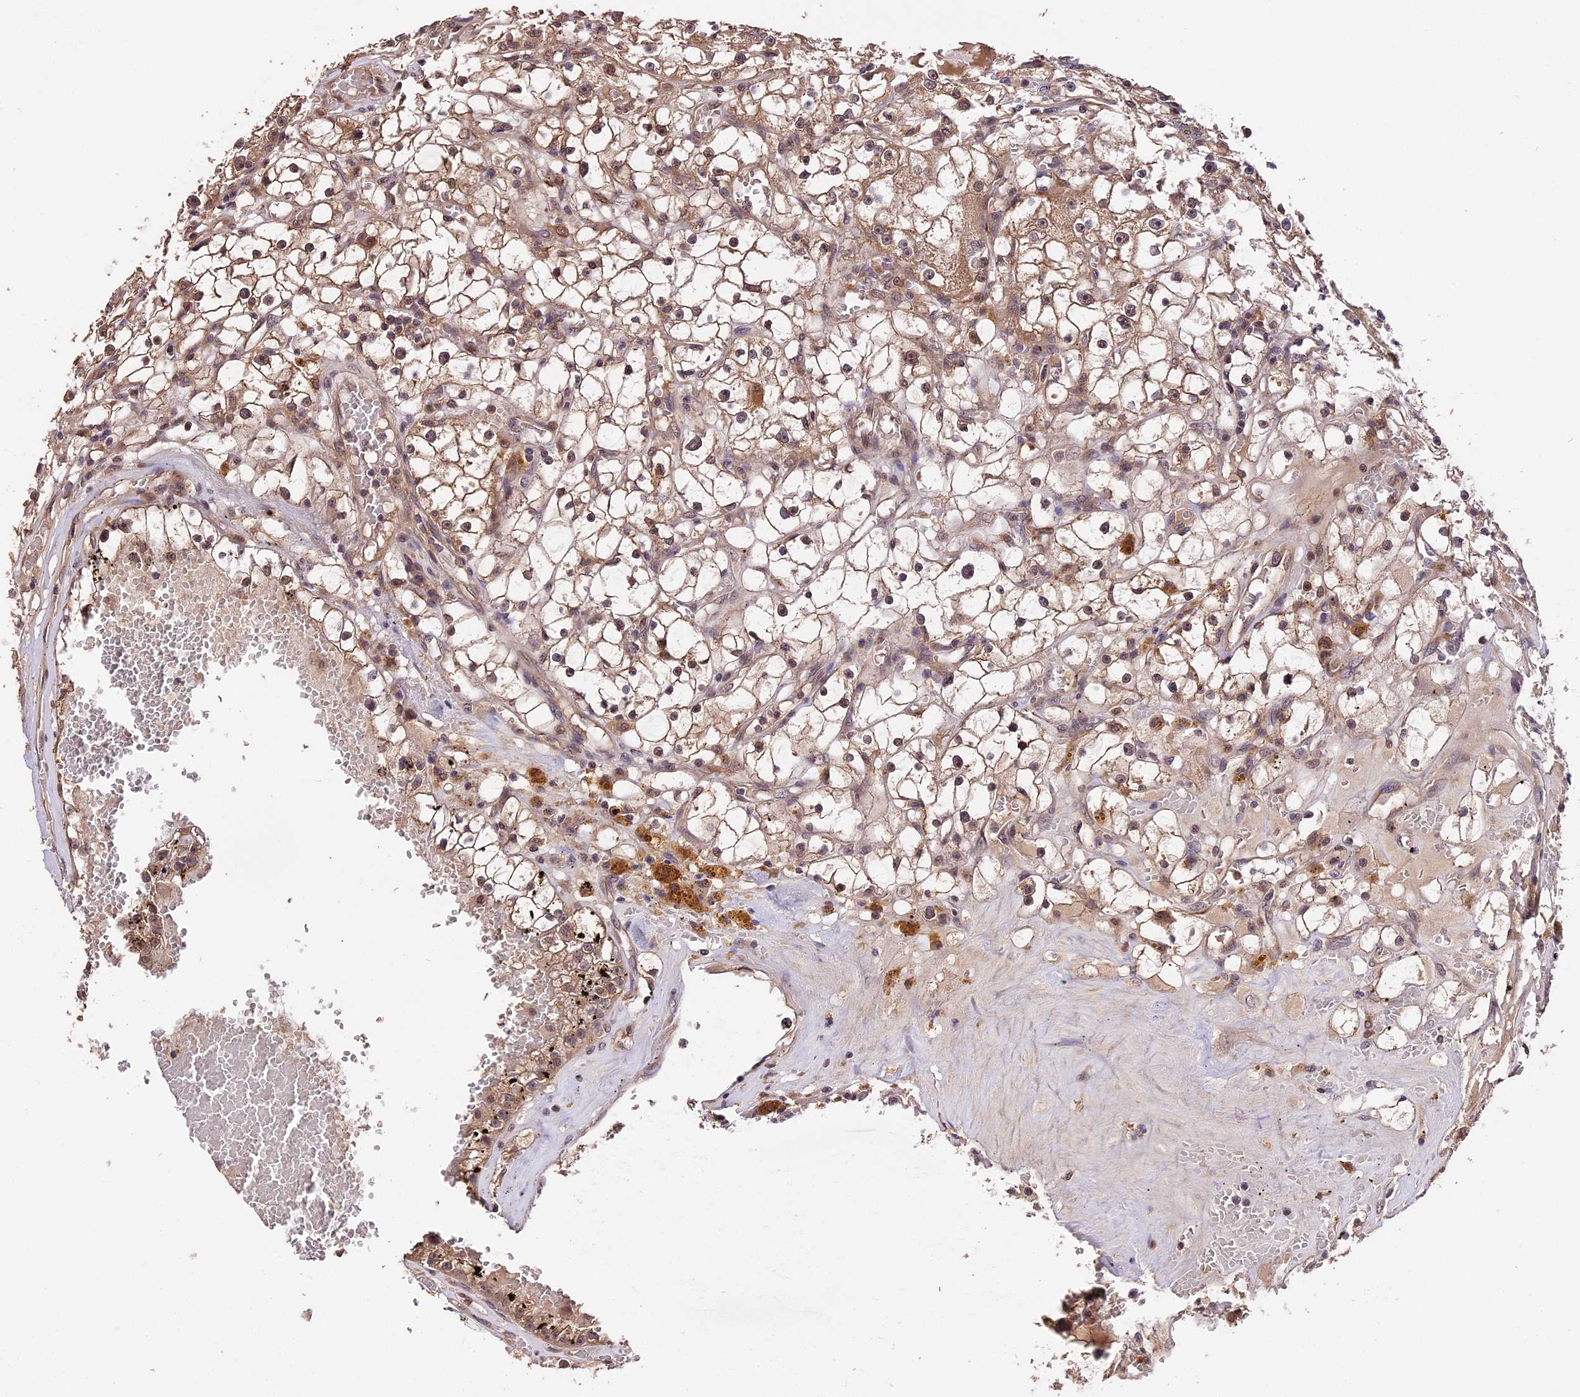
{"staining": {"intensity": "weak", "quantity": "25%-75%", "location": "cytoplasmic/membranous"}, "tissue": "renal cancer", "cell_type": "Tumor cells", "image_type": "cancer", "snomed": [{"axis": "morphology", "description": "Adenocarcinoma, NOS"}, {"axis": "topography", "description": "Kidney"}], "caption": "Immunohistochemistry (IHC) (DAB) staining of adenocarcinoma (renal) exhibits weak cytoplasmic/membranous protein staining in approximately 25%-75% of tumor cells.", "gene": "TRMT1", "patient": {"sex": "male", "age": 56}}